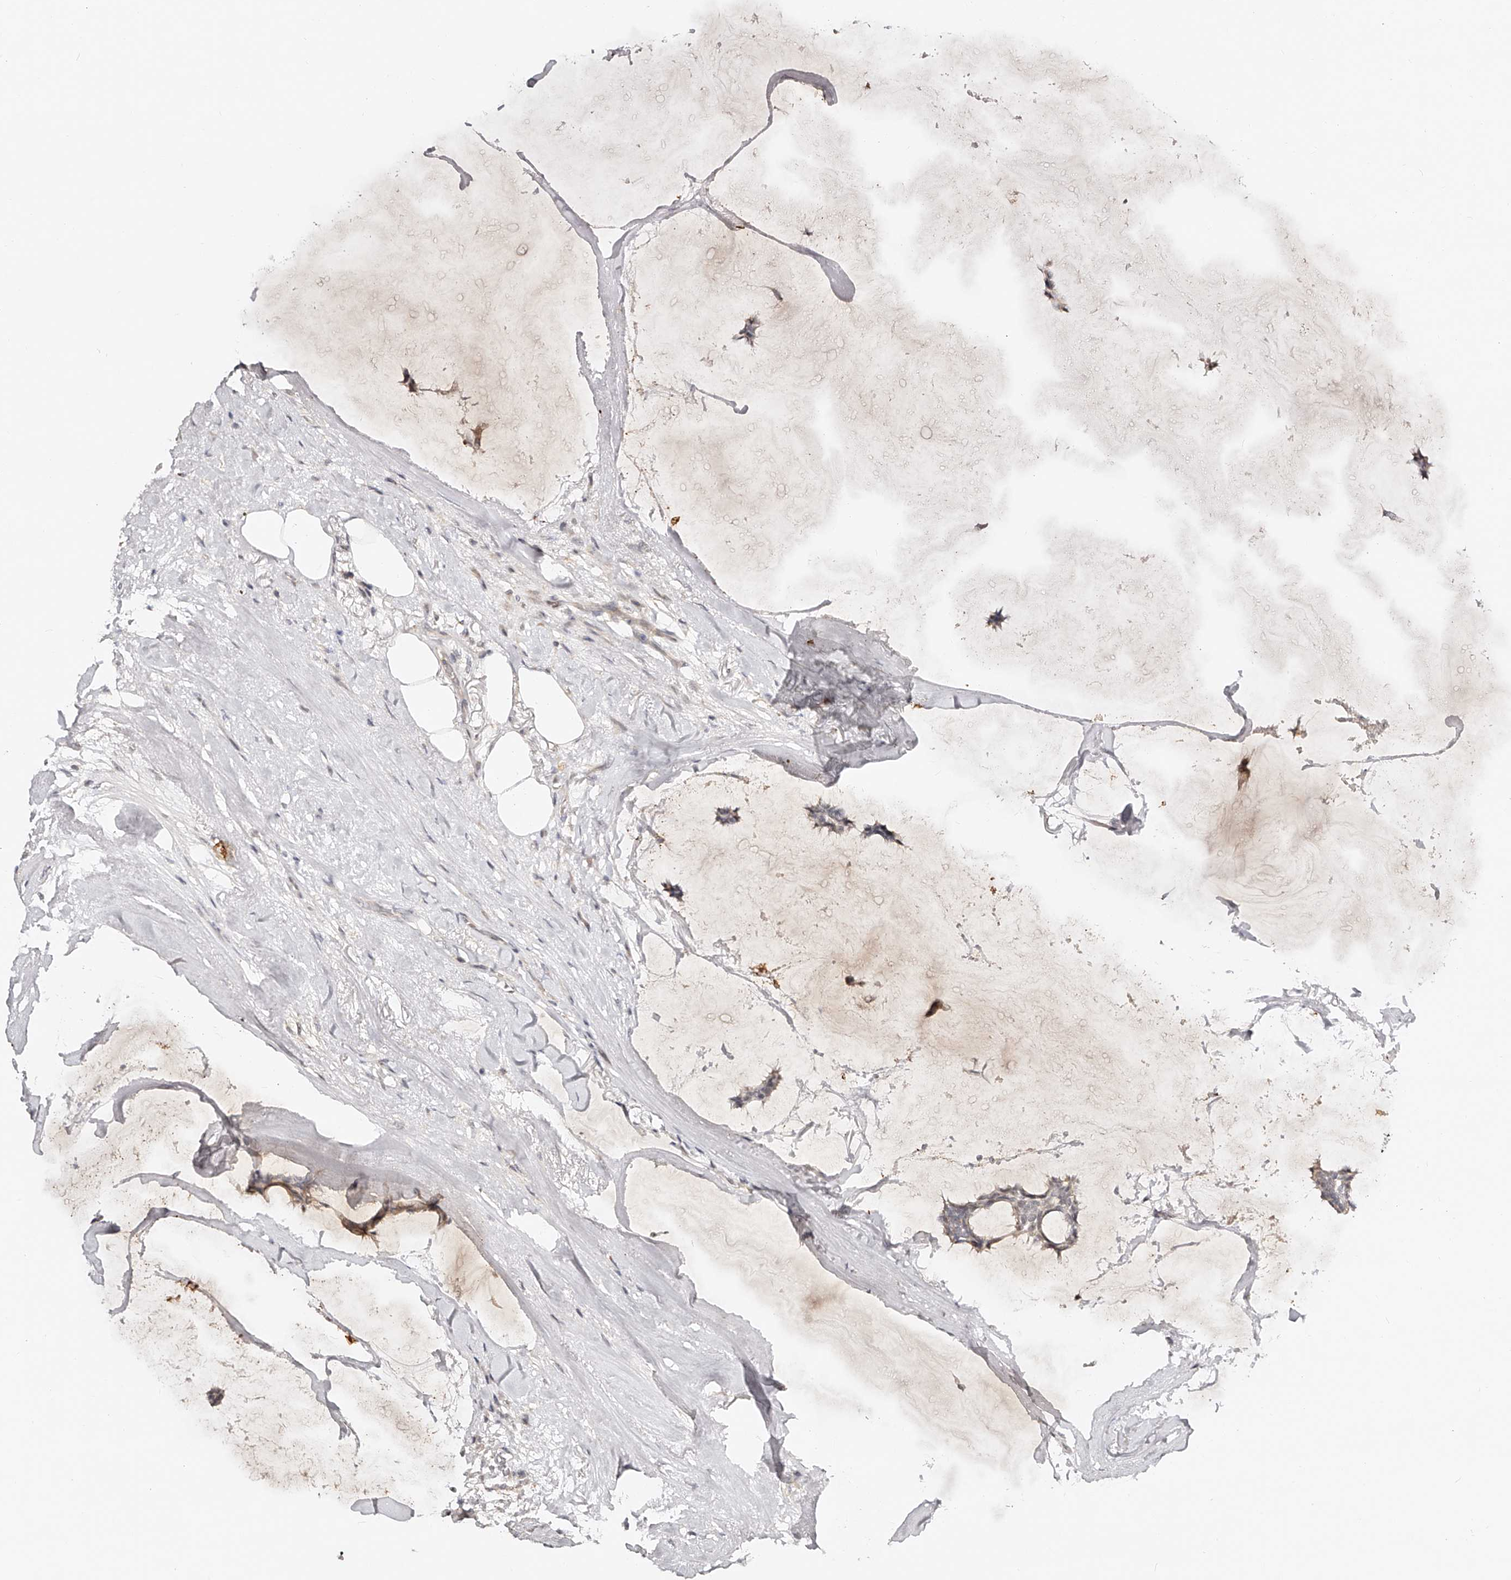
{"staining": {"intensity": "negative", "quantity": "none", "location": "none"}, "tissue": "breast cancer", "cell_type": "Tumor cells", "image_type": "cancer", "snomed": [{"axis": "morphology", "description": "Duct carcinoma"}, {"axis": "topography", "description": "Breast"}], "caption": "The micrograph exhibits no staining of tumor cells in breast cancer (invasive ductal carcinoma).", "gene": "ZNF789", "patient": {"sex": "female", "age": 93}}